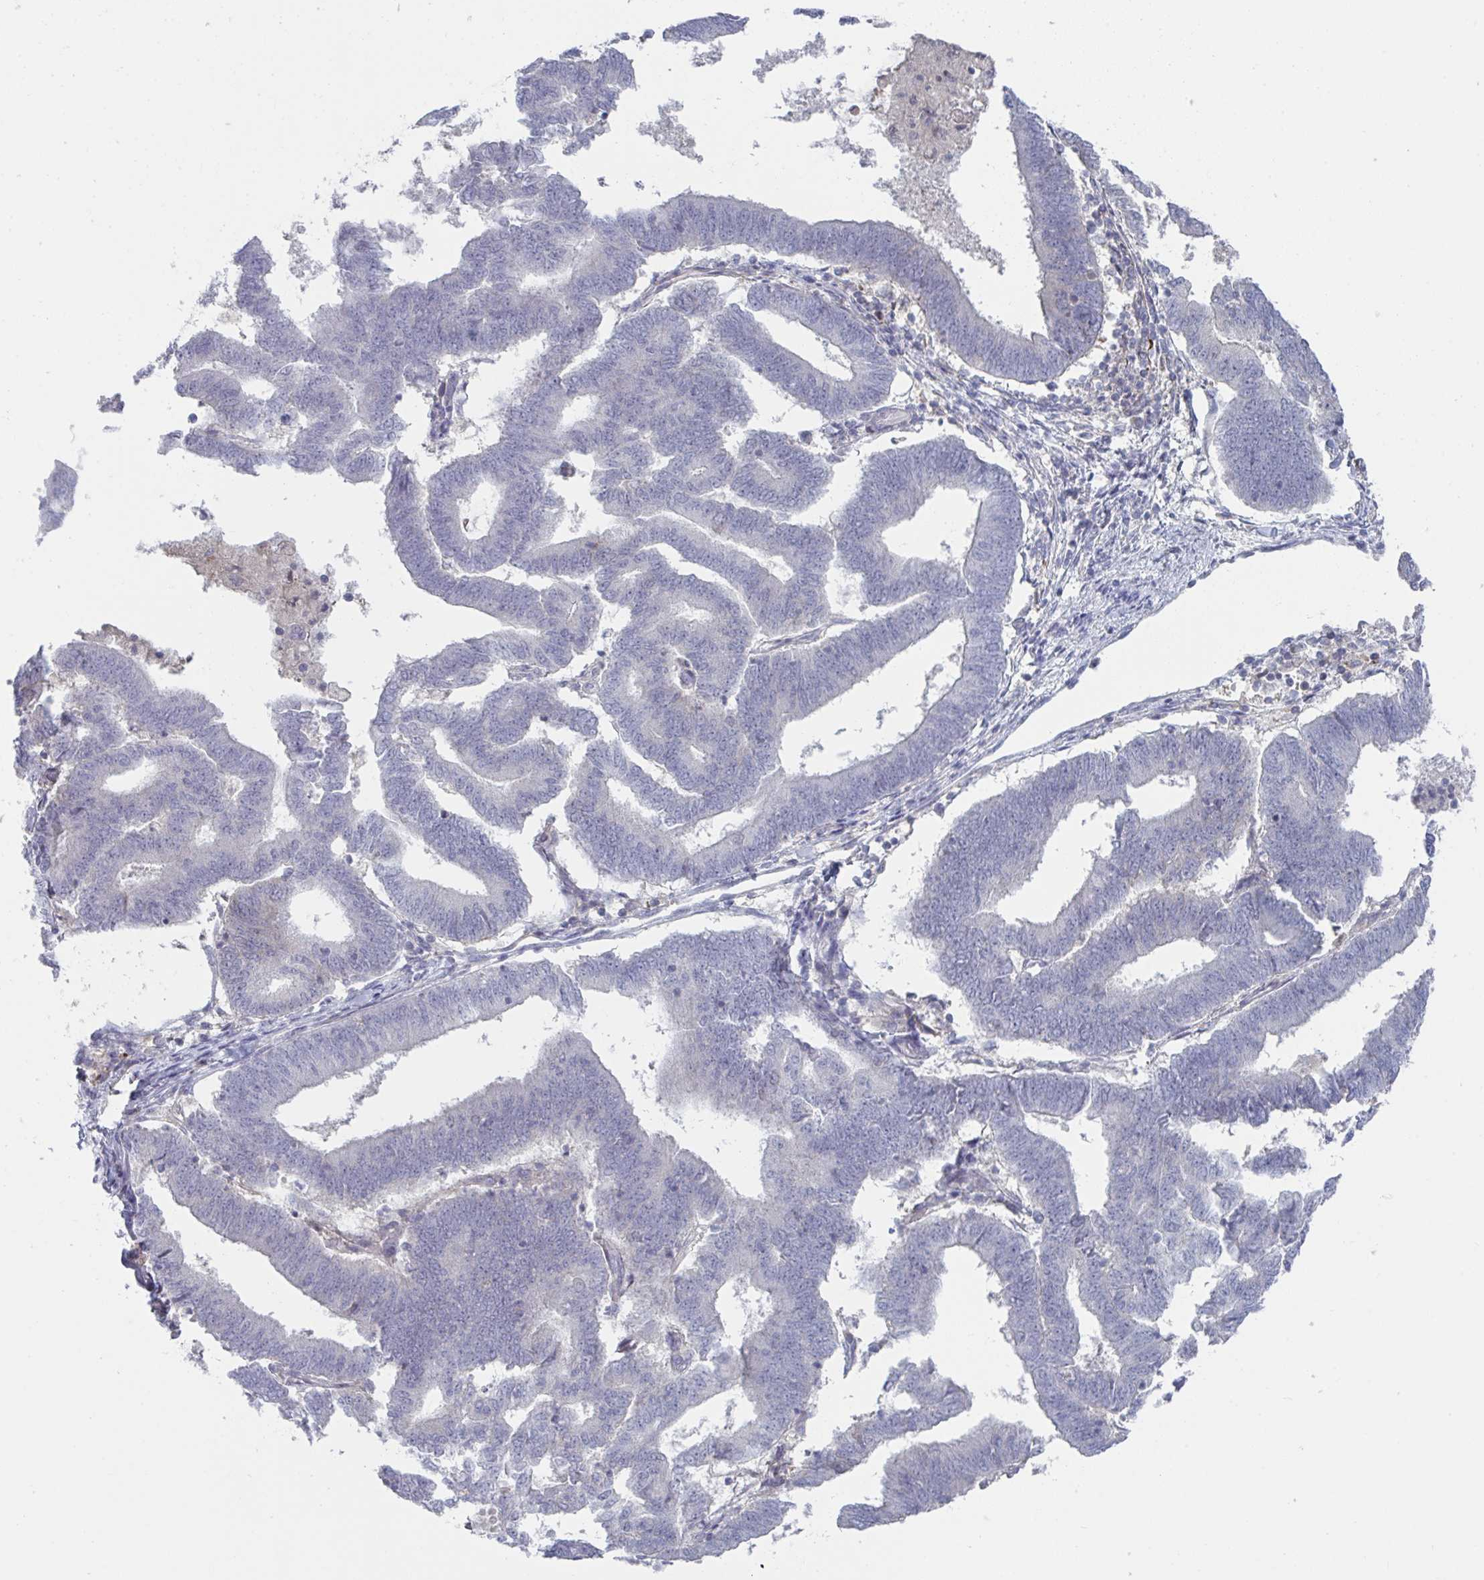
{"staining": {"intensity": "negative", "quantity": "none", "location": "none"}, "tissue": "endometrial cancer", "cell_type": "Tumor cells", "image_type": "cancer", "snomed": [{"axis": "morphology", "description": "Adenocarcinoma, NOS"}, {"axis": "topography", "description": "Endometrium"}], "caption": "The IHC photomicrograph has no significant positivity in tumor cells of endometrial cancer (adenocarcinoma) tissue.", "gene": "STK26", "patient": {"sex": "female", "age": 70}}